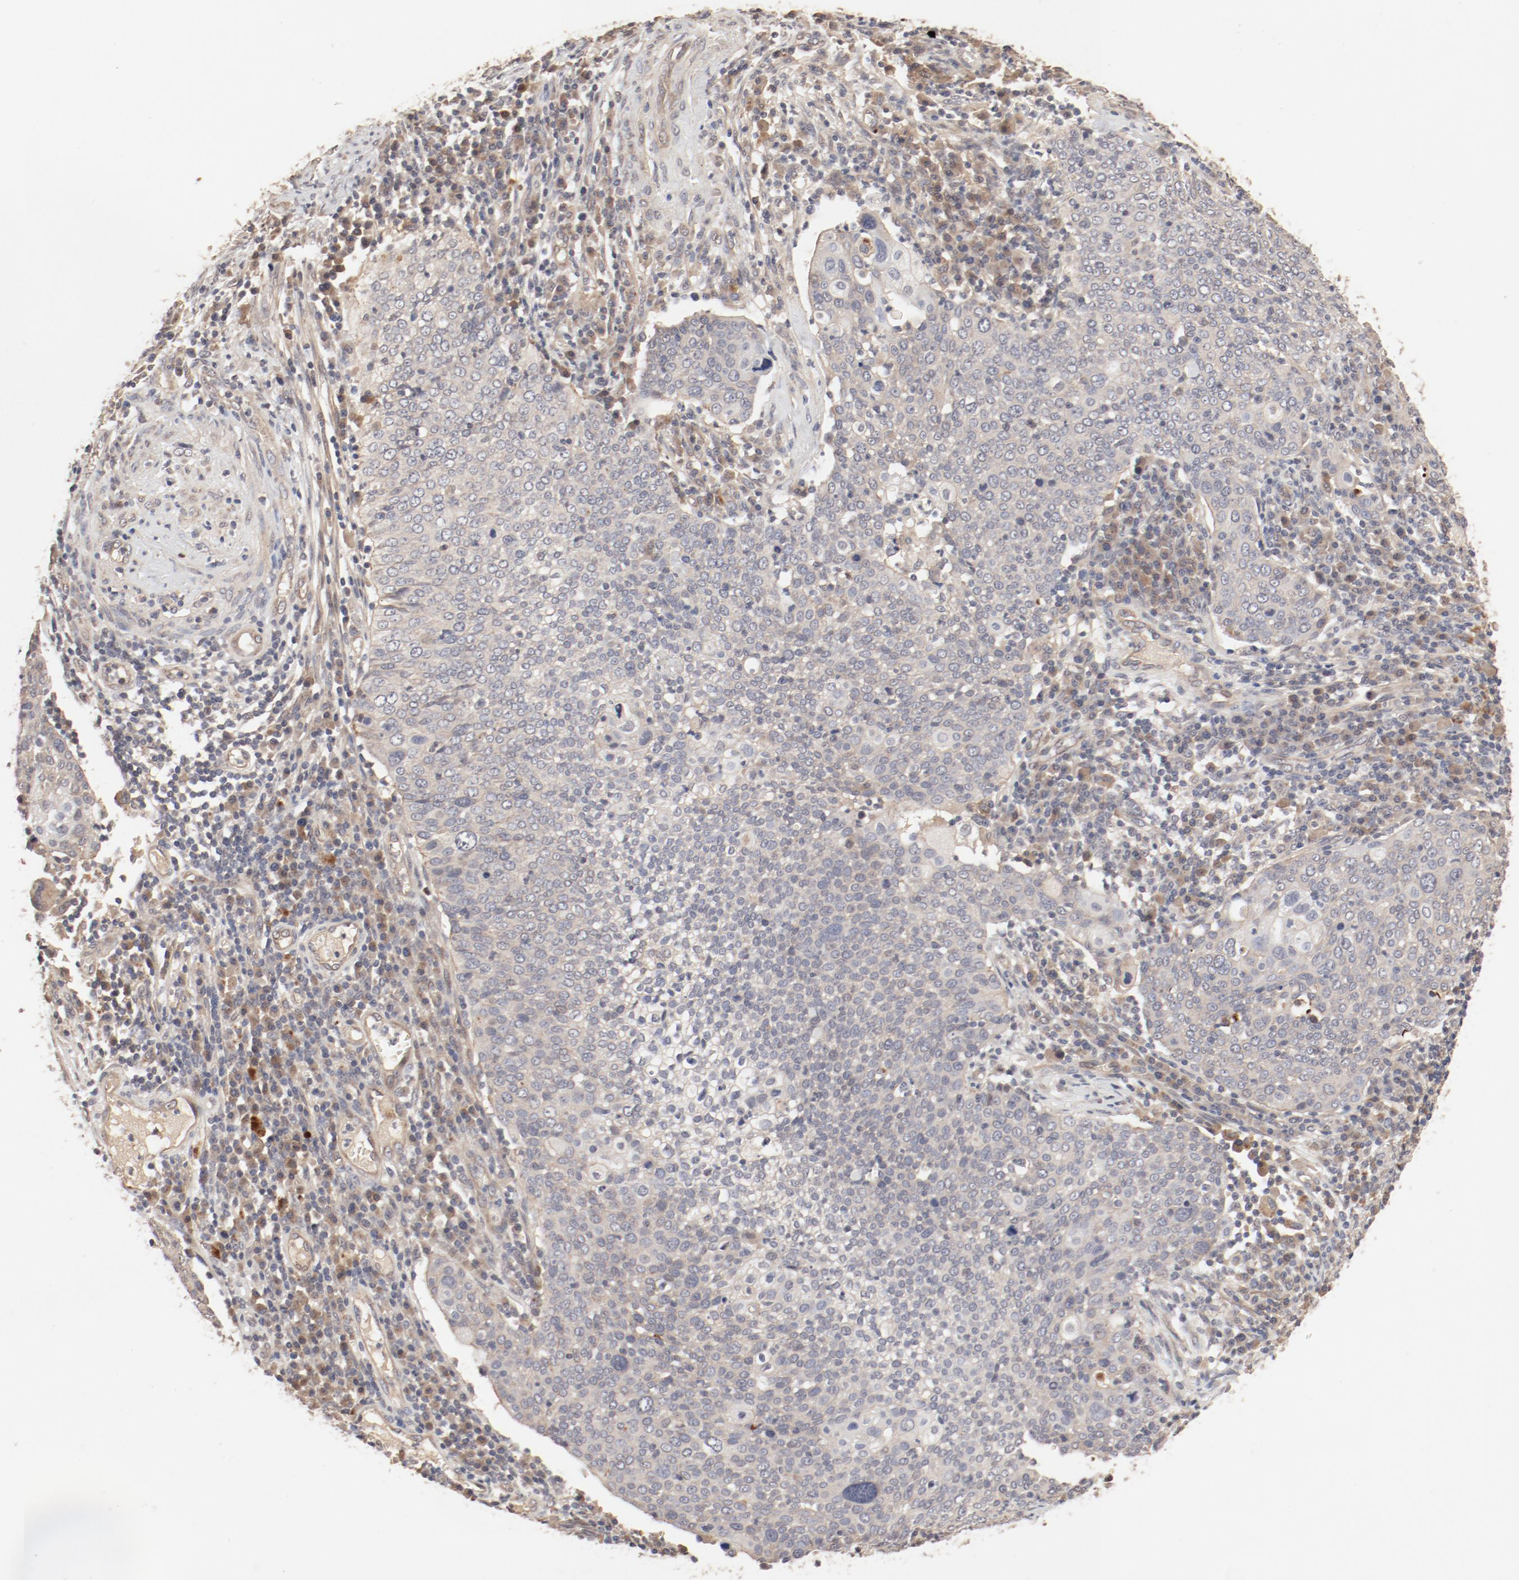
{"staining": {"intensity": "weak", "quantity": ">75%", "location": "cytoplasmic/membranous"}, "tissue": "cervical cancer", "cell_type": "Tumor cells", "image_type": "cancer", "snomed": [{"axis": "morphology", "description": "Squamous cell carcinoma, NOS"}, {"axis": "topography", "description": "Cervix"}], "caption": "Weak cytoplasmic/membranous positivity is identified in approximately >75% of tumor cells in cervical cancer.", "gene": "IL3RA", "patient": {"sex": "female", "age": 40}}